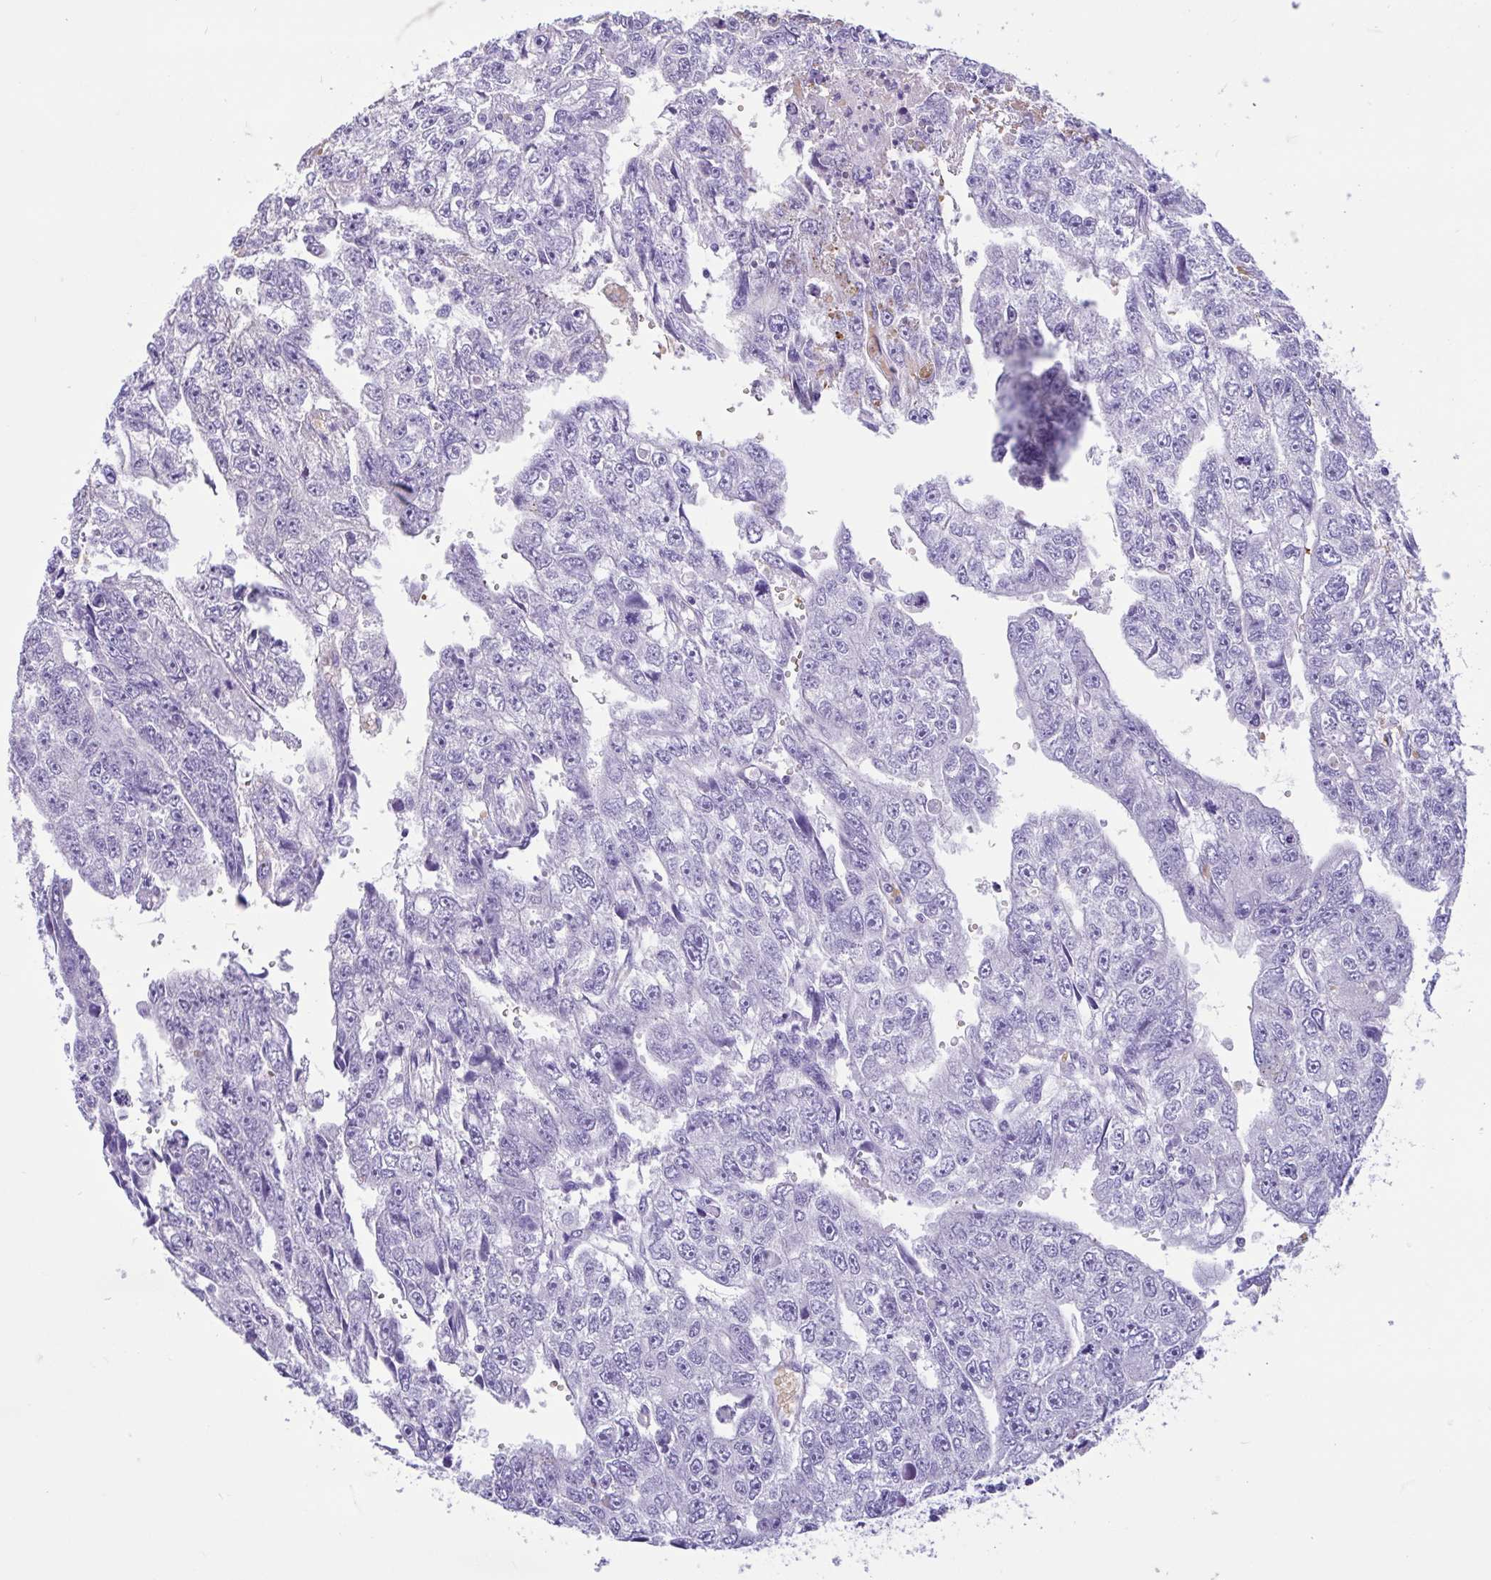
{"staining": {"intensity": "negative", "quantity": "none", "location": "none"}, "tissue": "testis cancer", "cell_type": "Tumor cells", "image_type": "cancer", "snomed": [{"axis": "morphology", "description": "Carcinoma, Embryonal, NOS"}, {"axis": "topography", "description": "Testis"}], "caption": "There is no significant staining in tumor cells of testis embryonal carcinoma.", "gene": "TMEM79", "patient": {"sex": "male", "age": 20}}